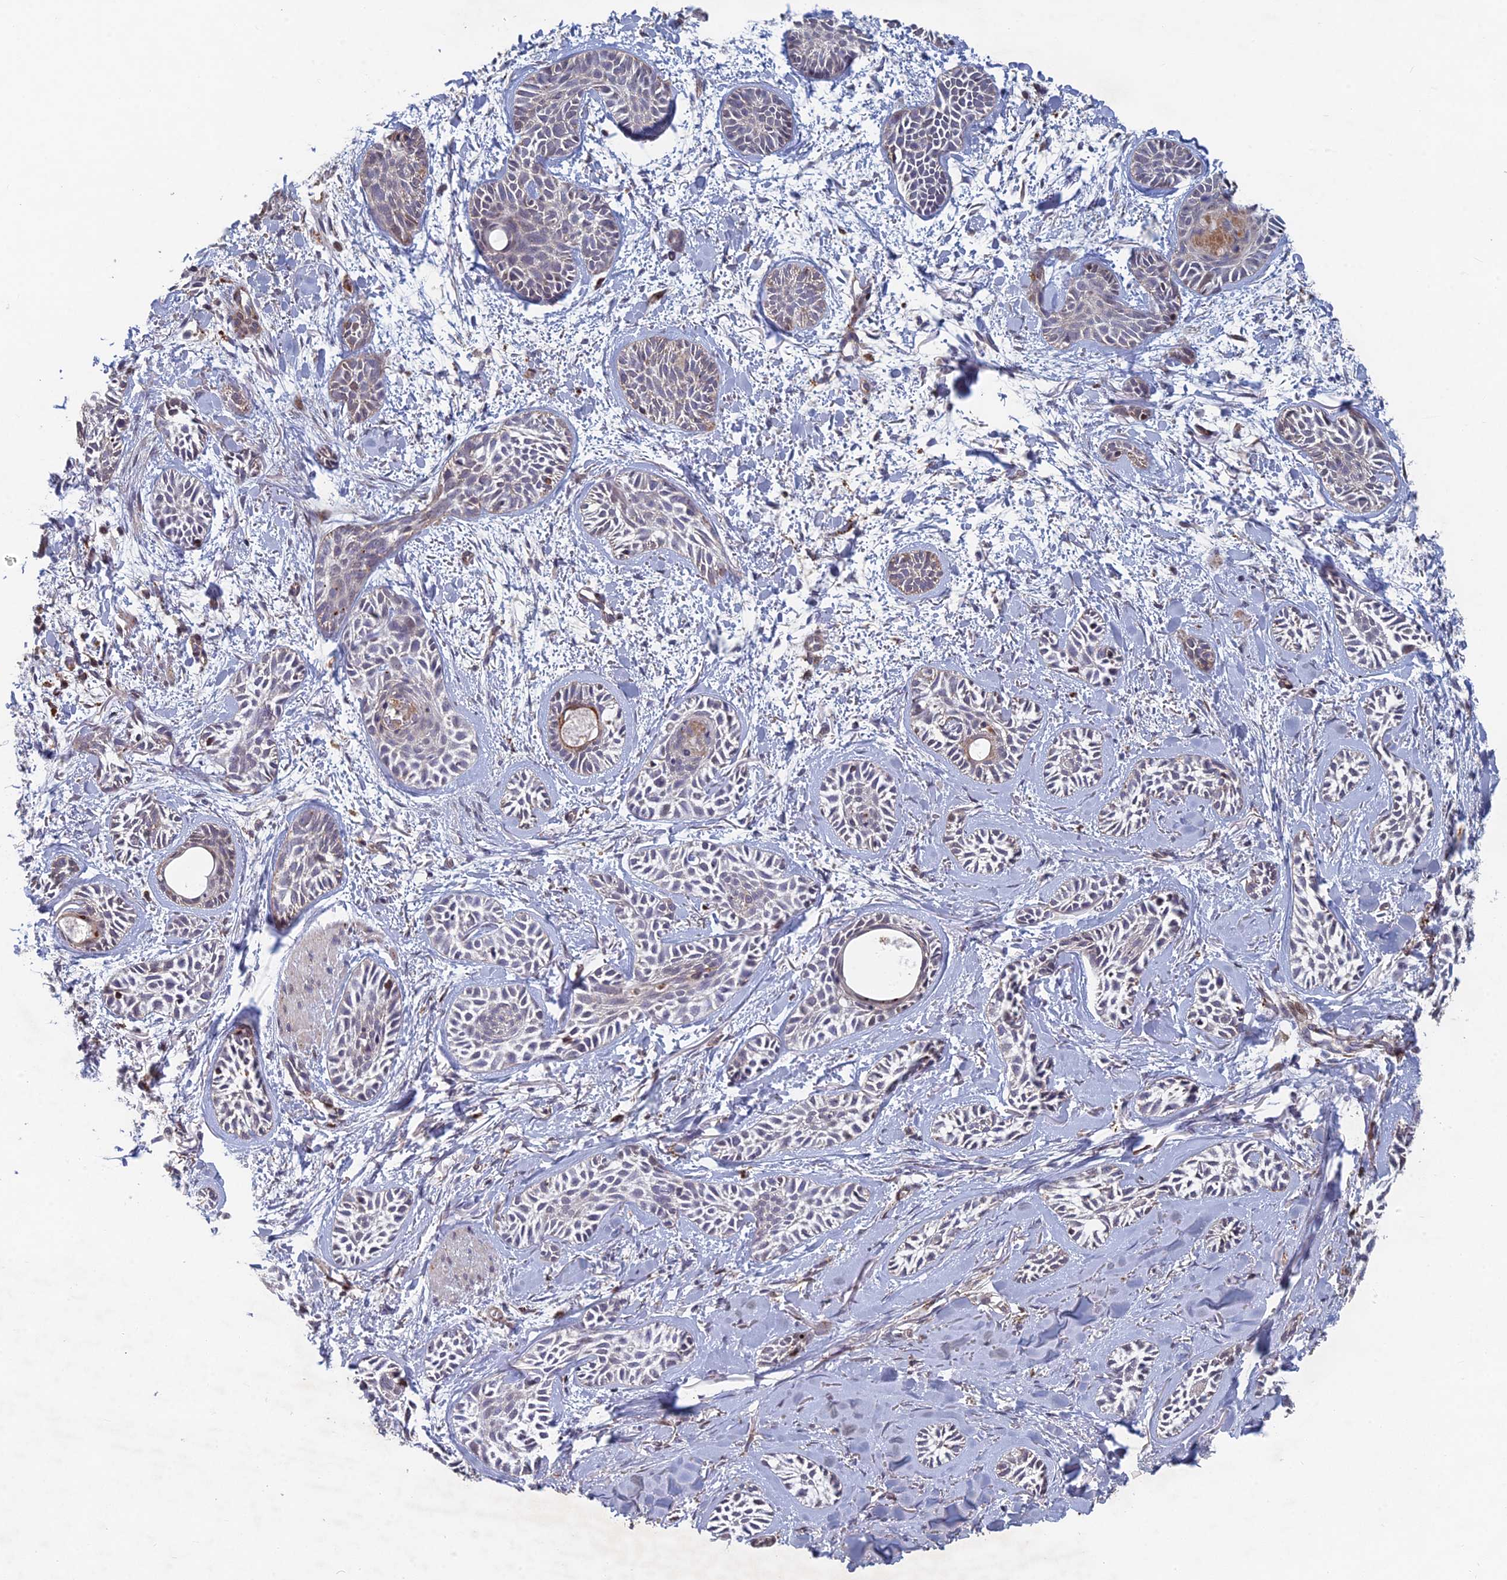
{"staining": {"intensity": "weak", "quantity": "<25%", "location": "cytoplasmic/membranous"}, "tissue": "skin cancer", "cell_type": "Tumor cells", "image_type": "cancer", "snomed": [{"axis": "morphology", "description": "Basal cell carcinoma"}, {"axis": "topography", "description": "Skin"}], "caption": "High power microscopy micrograph of an immunohistochemistry micrograph of skin cancer (basal cell carcinoma), revealing no significant expression in tumor cells.", "gene": "FOXS1", "patient": {"sex": "female", "age": 59}}